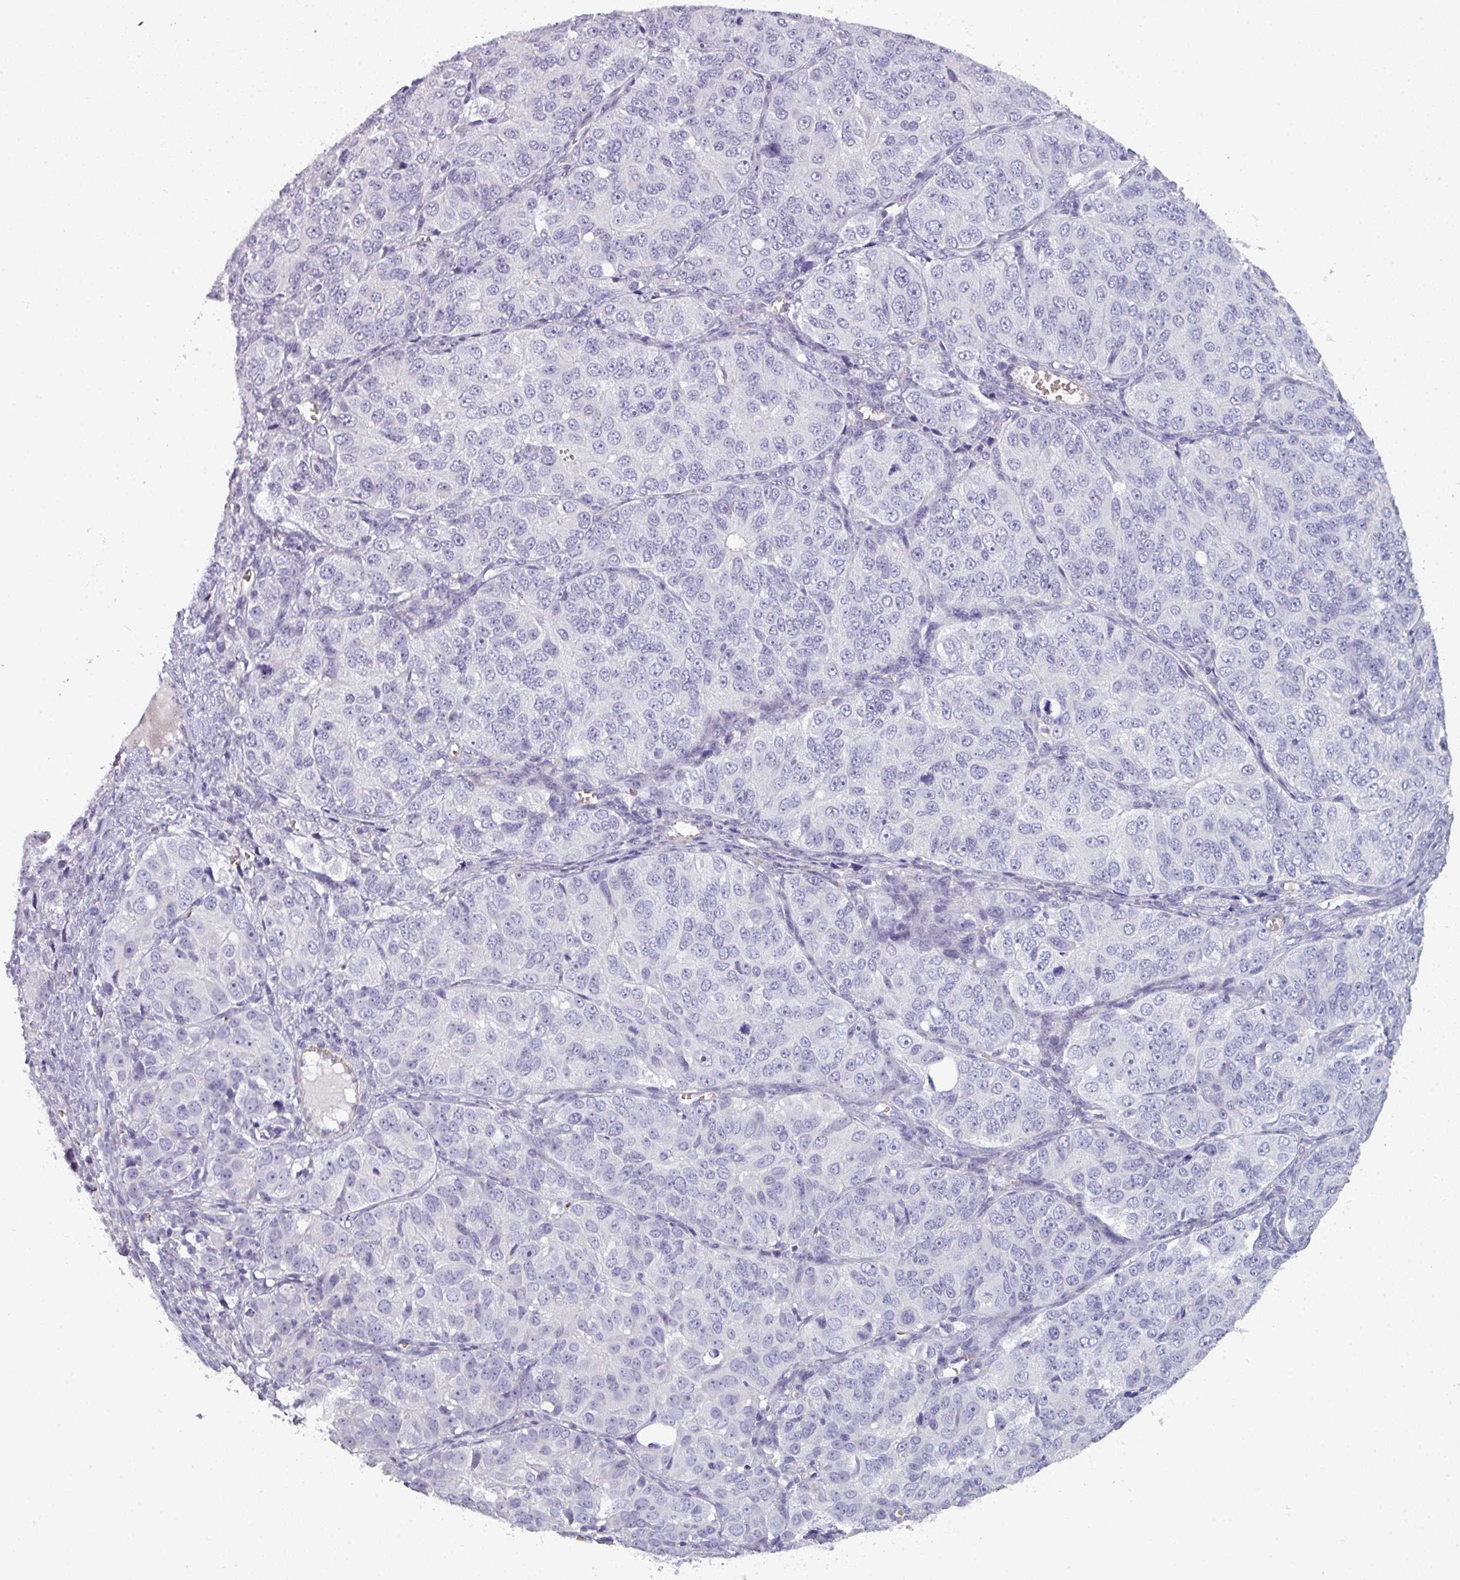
{"staining": {"intensity": "negative", "quantity": "none", "location": "none"}, "tissue": "ovarian cancer", "cell_type": "Tumor cells", "image_type": "cancer", "snomed": [{"axis": "morphology", "description": "Carcinoma, endometroid"}, {"axis": "topography", "description": "Ovary"}], "caption": "DAB immunohistochemical staining of human ovarian cancer (endometroid carcinoma) exhibits no significant staining in tumor cells. (DAB (3,3'-diaminobenzidine) IHC visualized using brightfield microscopy, high magnification).", "gene": "AREL1", "patient": {"sex": "female", "age": 51}}